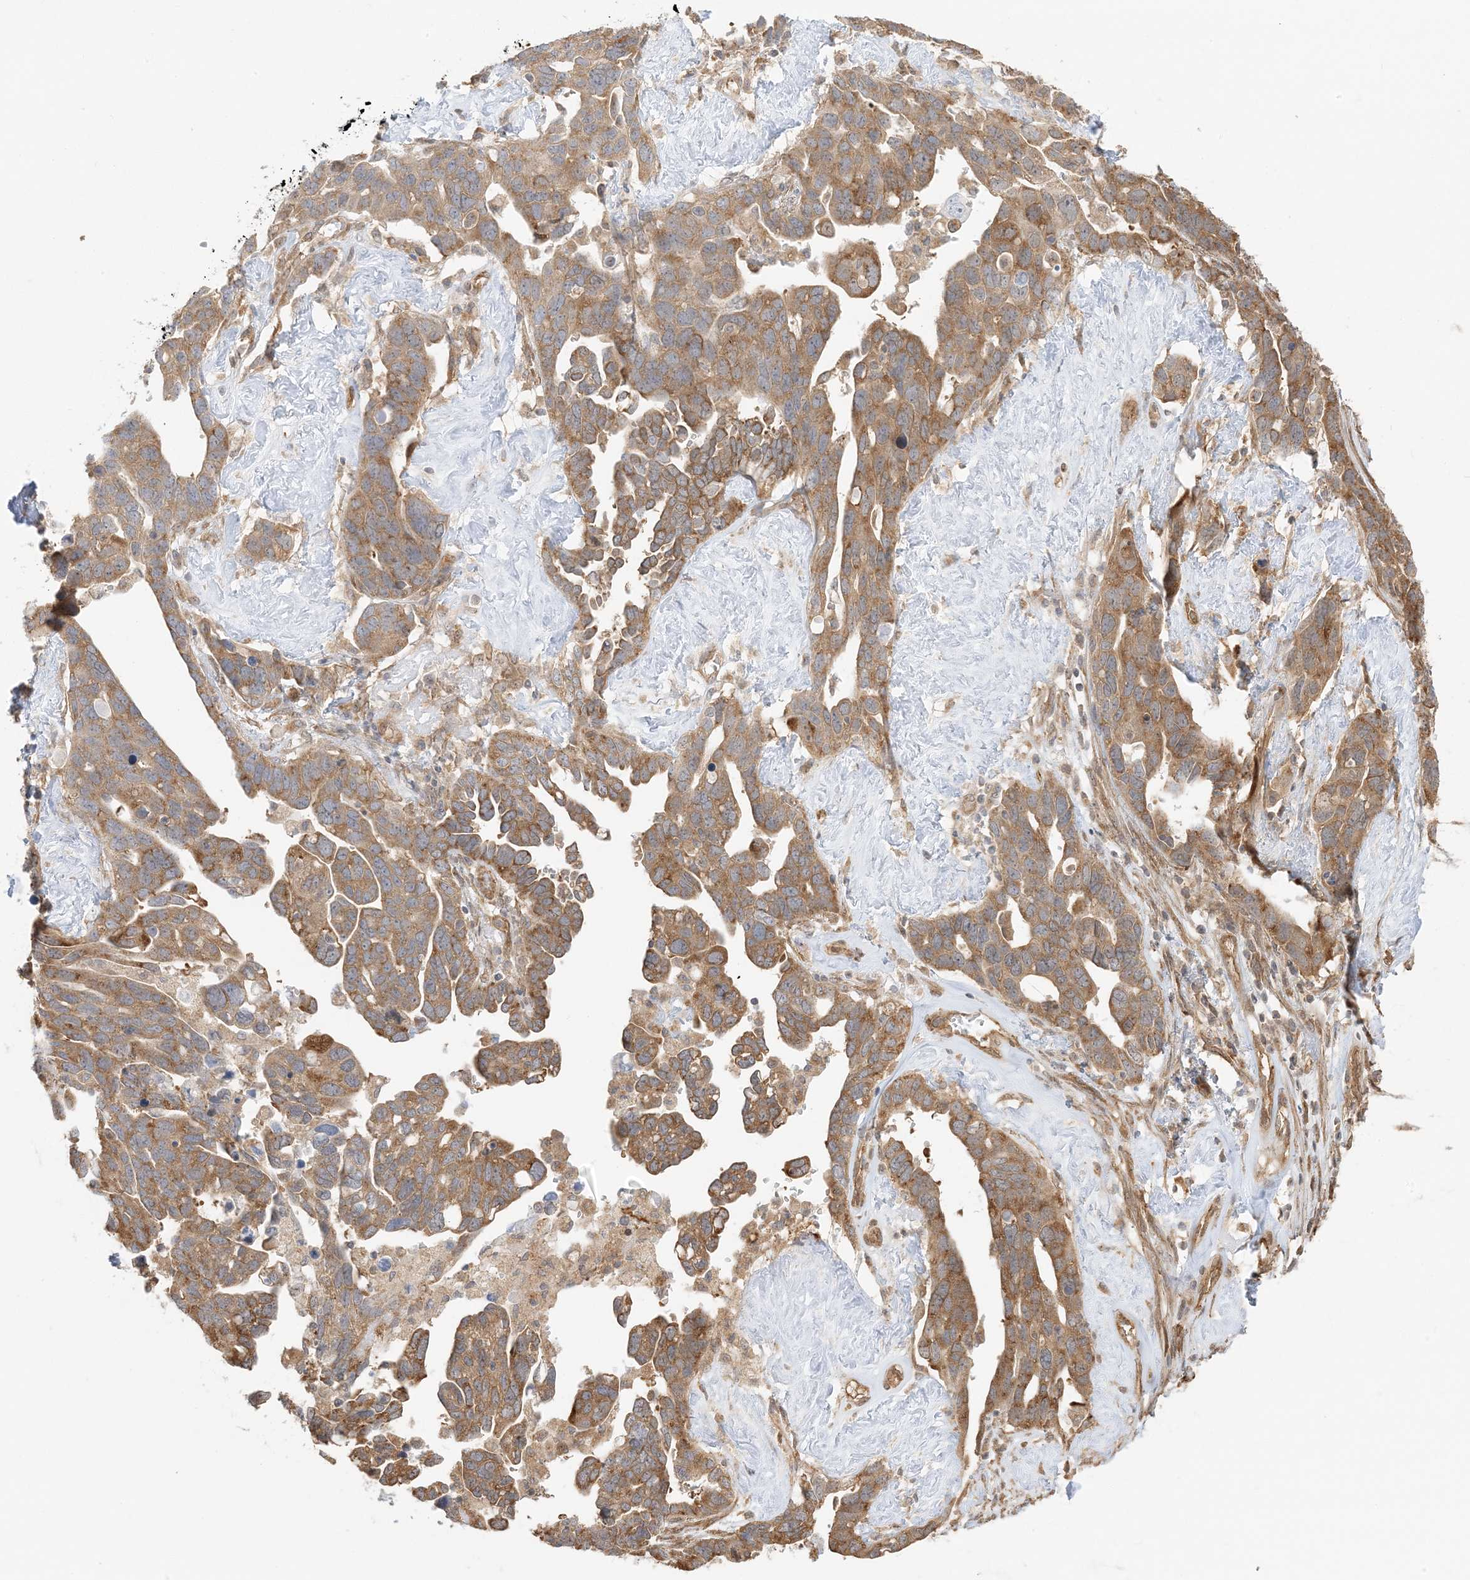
{"staining": {"intensity": "moderate", "quantity": ">75%", "location": "cytoplasmic/membranous"}, "tissue": "ovarian cancer", "cell_type": "Tumor cells", "image_type": "cancer", "snomed": [{"axis": "morphology", "description": "Cystadenocarcinoma, serous, NOS"}, {"axis": "topography", "description": "Ovary"}], "caption": "A high-resolution histopathology image shows IHC staining of serous cystadenocarcinoma (ovarian), which demonstrates moderate cytoplasmic/membranous expression in approximately >75% of tumor cells.", "gene": "UBAP2L", "patient": {"sex": "female", "age": 54}}